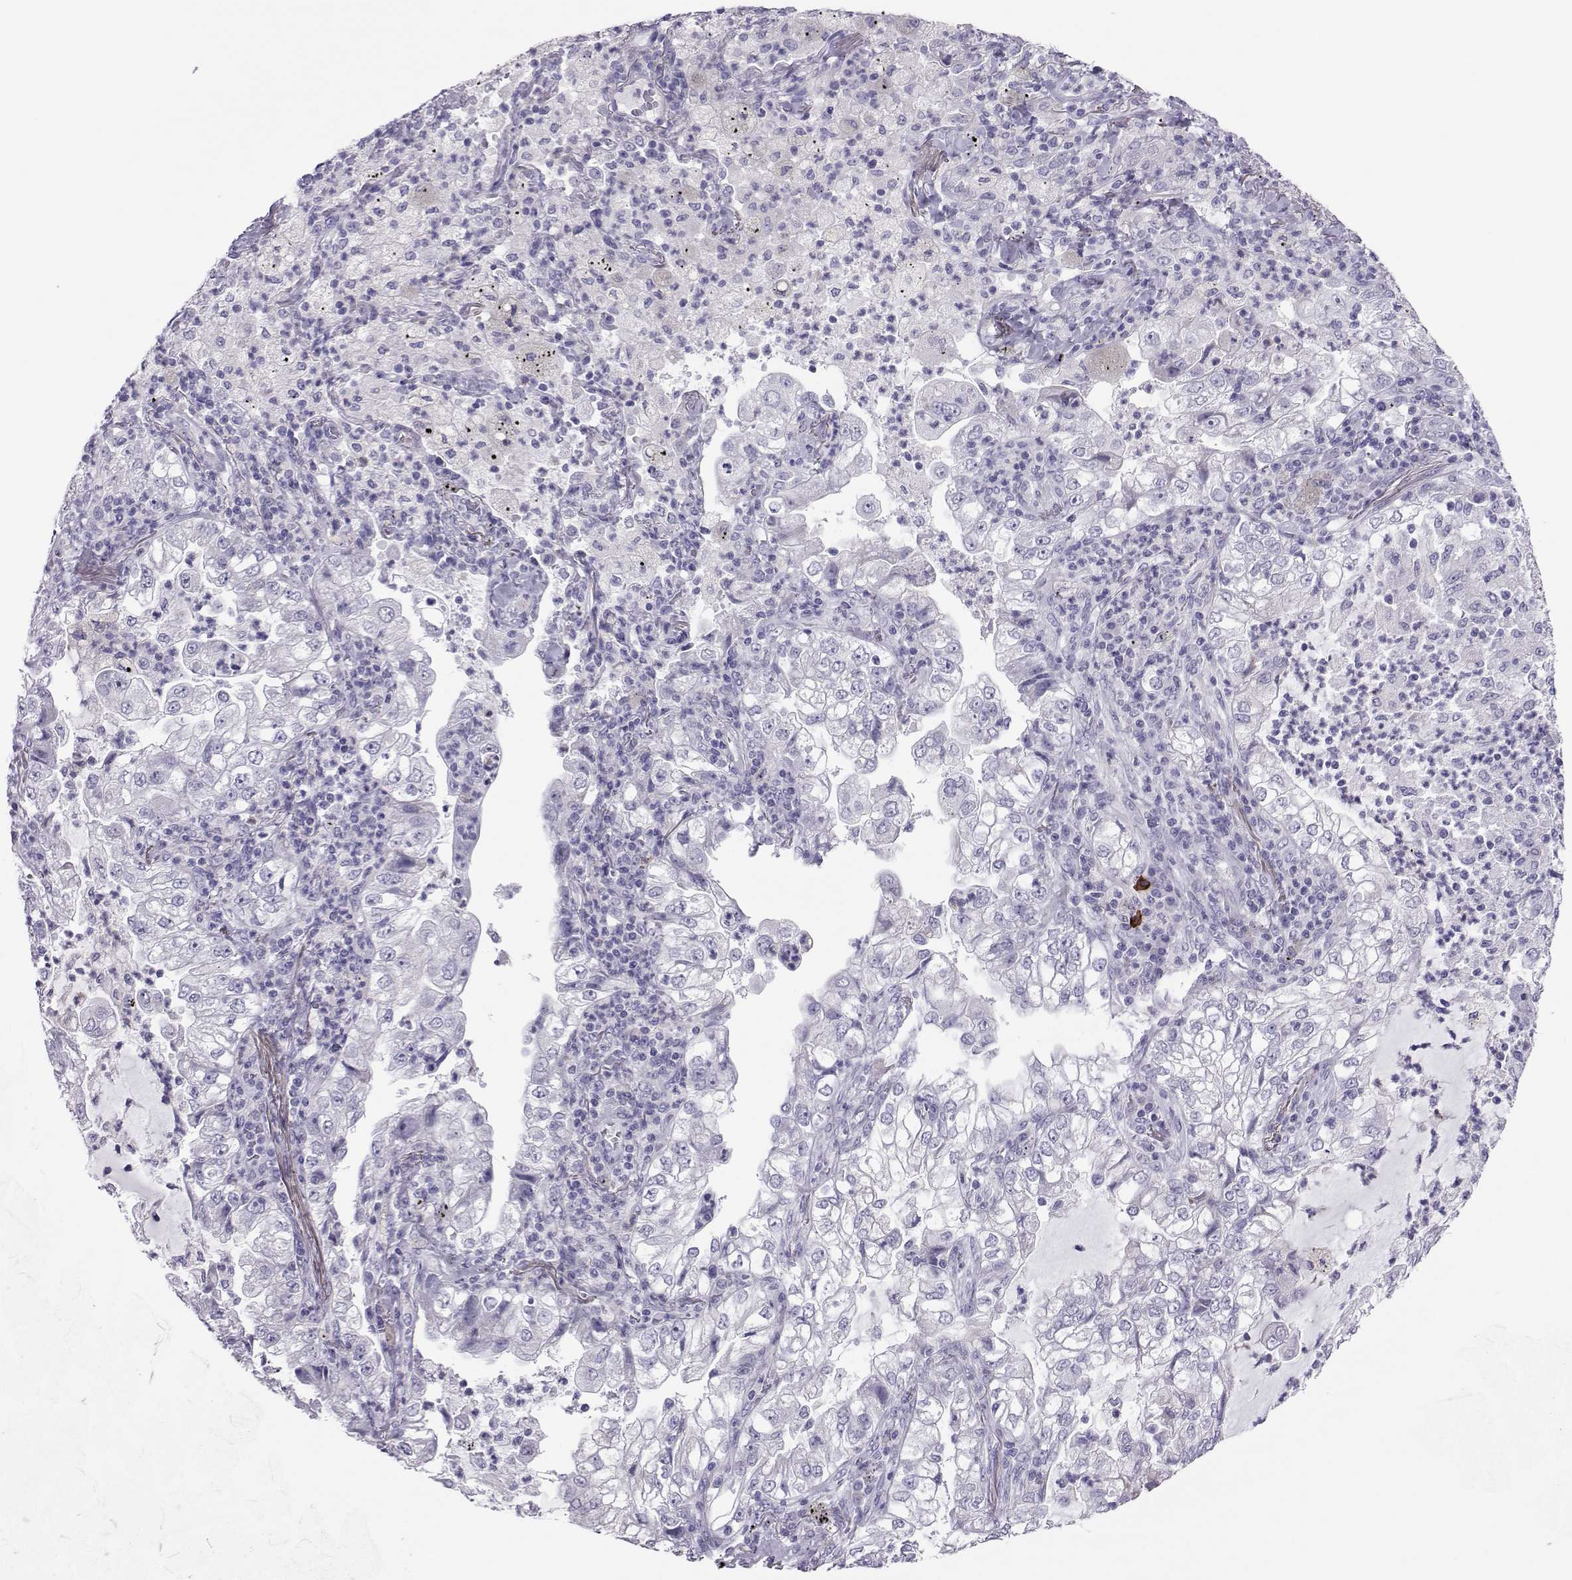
{"staining": {"intensity": "negative", "quantity": "none", "location": "none"}, "tissue": "lung cancer", "cell_type": "Tumor cells", "image_type": "cancer", "snomed": [{"axis": "morphology", "description": "Adenocarcinoma, NOS"}, {"axis": "topography", "description": "Lung"}], "caption": "This is a micrograph of immunohistochemistry staining of lung adenocarcinoma, which shows no expression in tumor cells.", "gene": "TRPM7", "patient": {"sex": "female", "age": 73}}